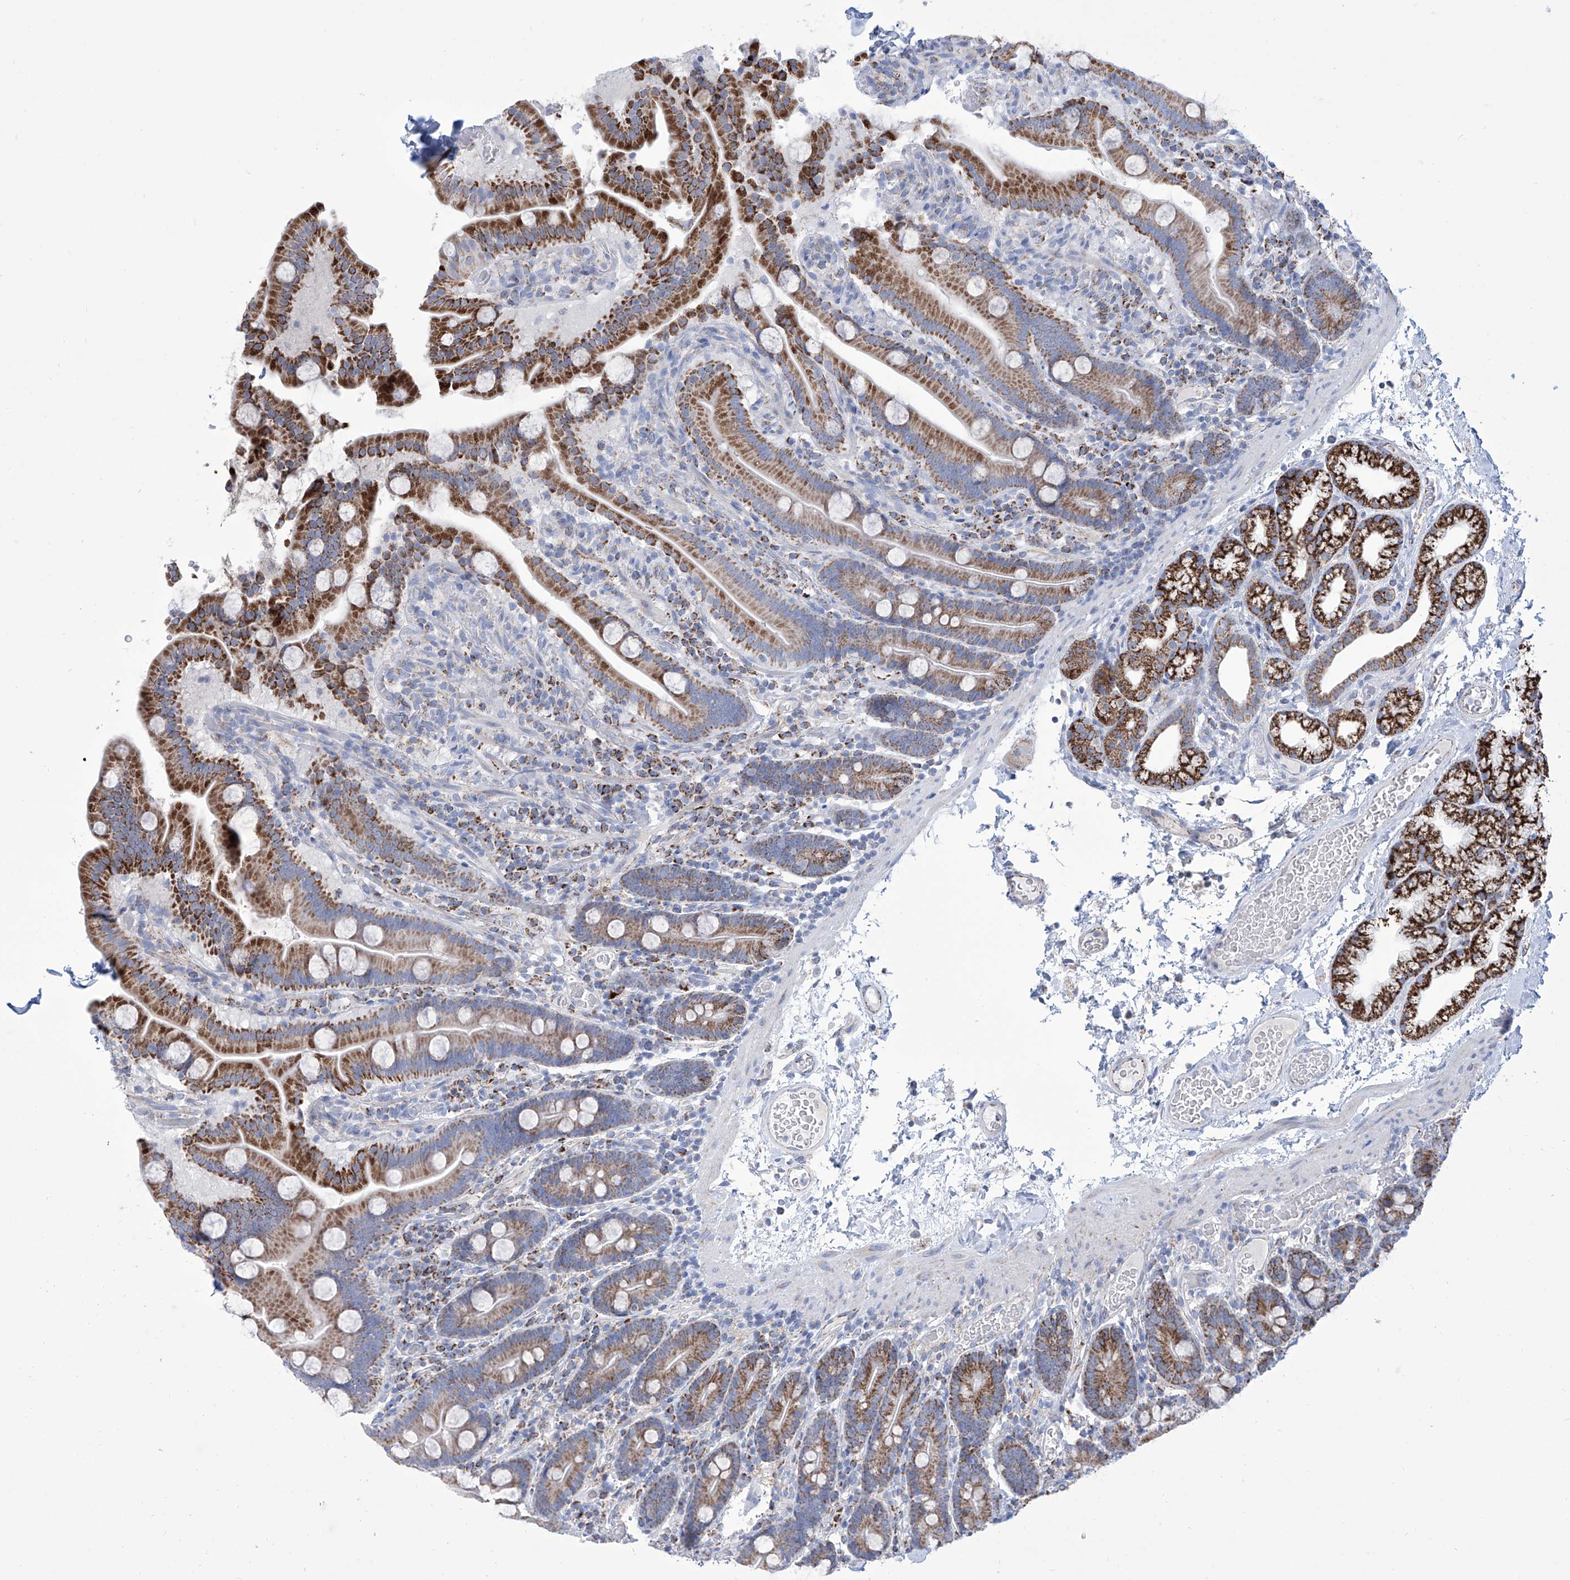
{"staining": {"intensity": "strong", "quantity": "25%-75%", "location": "cytoplasmic/membranous"}, "tissue": "duodenum", "cell_type": "Glandular cells", "image_type": "normal", "snomed": [{"axis": "morphology", "description": "Normal tissue, NOS"}, {"axis": "topography", "description": "Duodenum"}], "caption": "Immunohistochemical staining of benign human duodenum exhibits 25%-75% levels of strong cytoplasmic/membranous protein positivity in about 25%-75% of glandular cells.", "gene": "ALDH6A1", "patient": {"sex": "male", "age": 55}}